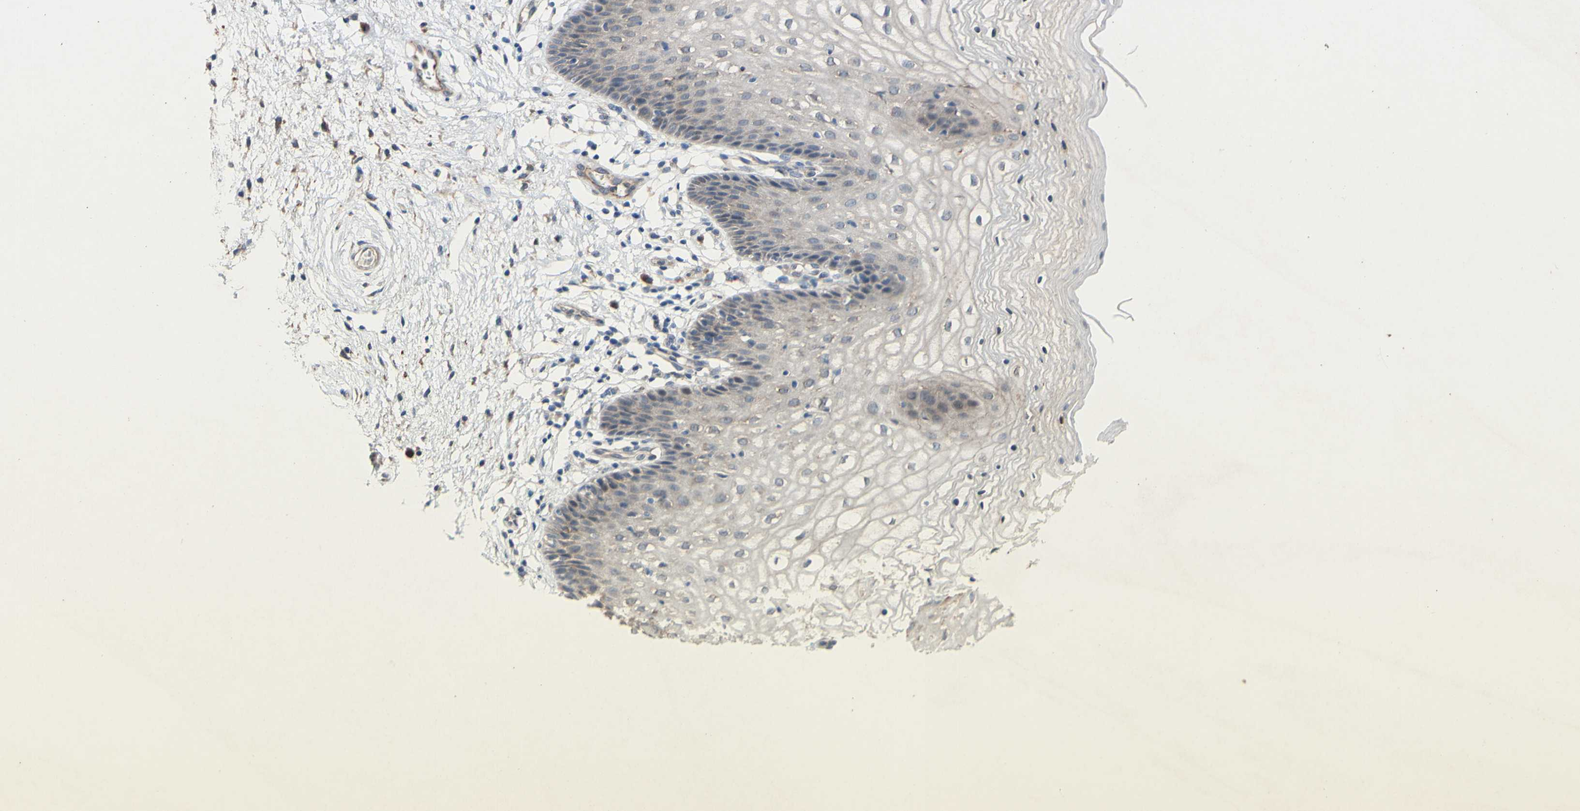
{"staining": {"intensity": "weak", "quantity": ">75%", "location": "cytoplasmic/membranous"}, "tissue": "vagina", "cell_type": "Squamous epithelial cells", "image_type": "normal", "snomed": [{"axis": "morphology", "description": "Normal tissue, NOS"}, {"axis": "topography", "description": "Vagina"}], "caption": "A low amount of weak cytoplasmic/membranous staining is identified in about >75% of squamous epithelial cells in benign vagina. The protein of interest is stained brown, and the nuclei are stained in blue (DAB IHC with brightfield microscopy, high magnification).", "gene": "PDGFB", "patient": {"sex": "female", "age": 34}}